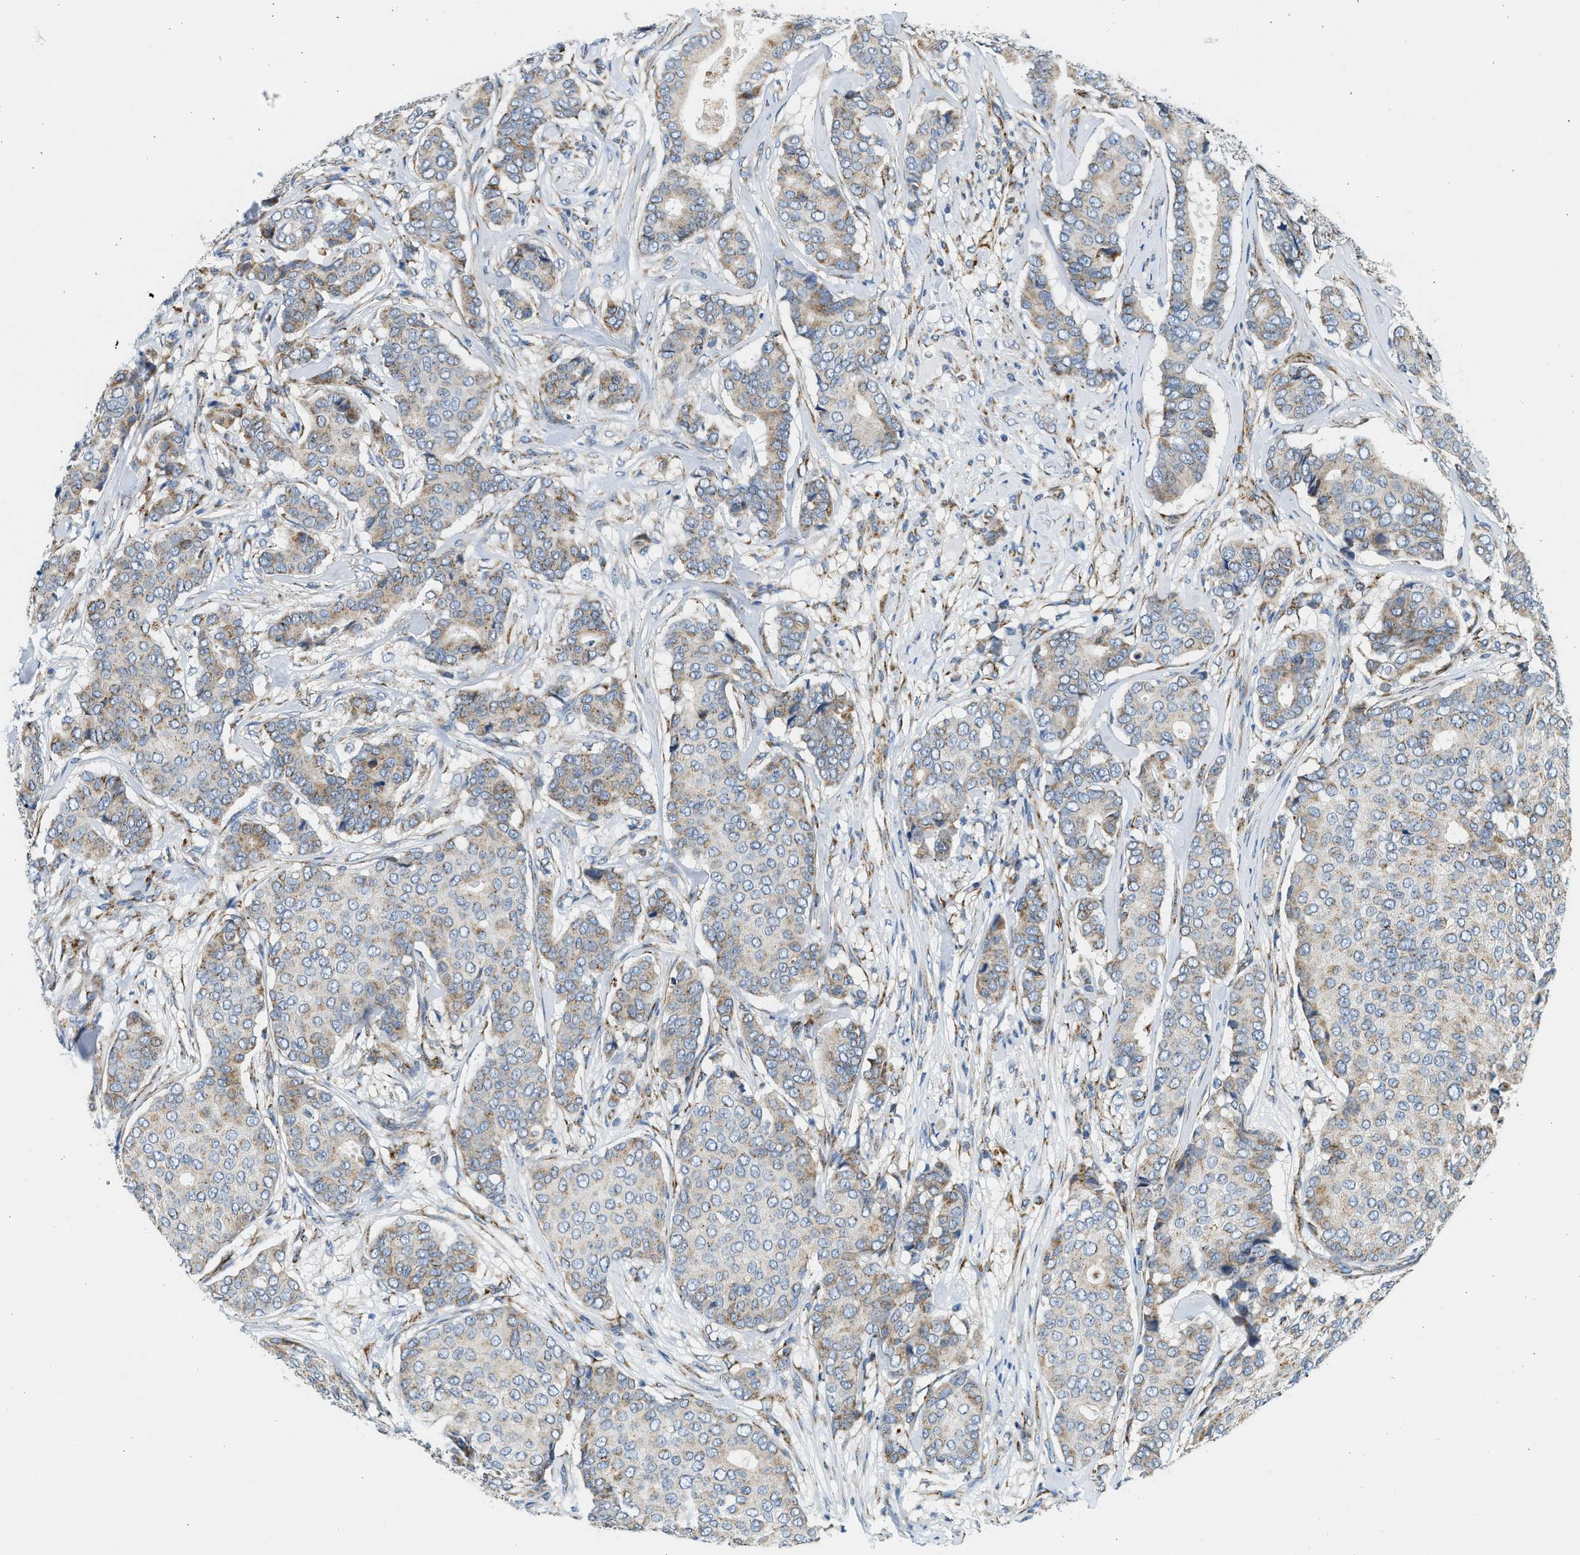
{"staining": {"intensity": "moderate", "quantity": "<25%", "location": "cytoplasmic/membranous"}, "tissue": "breast cancer", "cell_type": "Tumor cells", "image_type": "cancer", "snomed": [{"axis": "morphology", "description": "Duct carcinoma"}, {"axis": "topography", "description": "Breast"}], "caption": "Brown immunohistochemical staining in human breast cancer displays moderate cytoplasmic/membranous expression in about <25% of tumor cells.", "gene": "KCNMB3", "patient": {"sex": "female", "age": 75}}